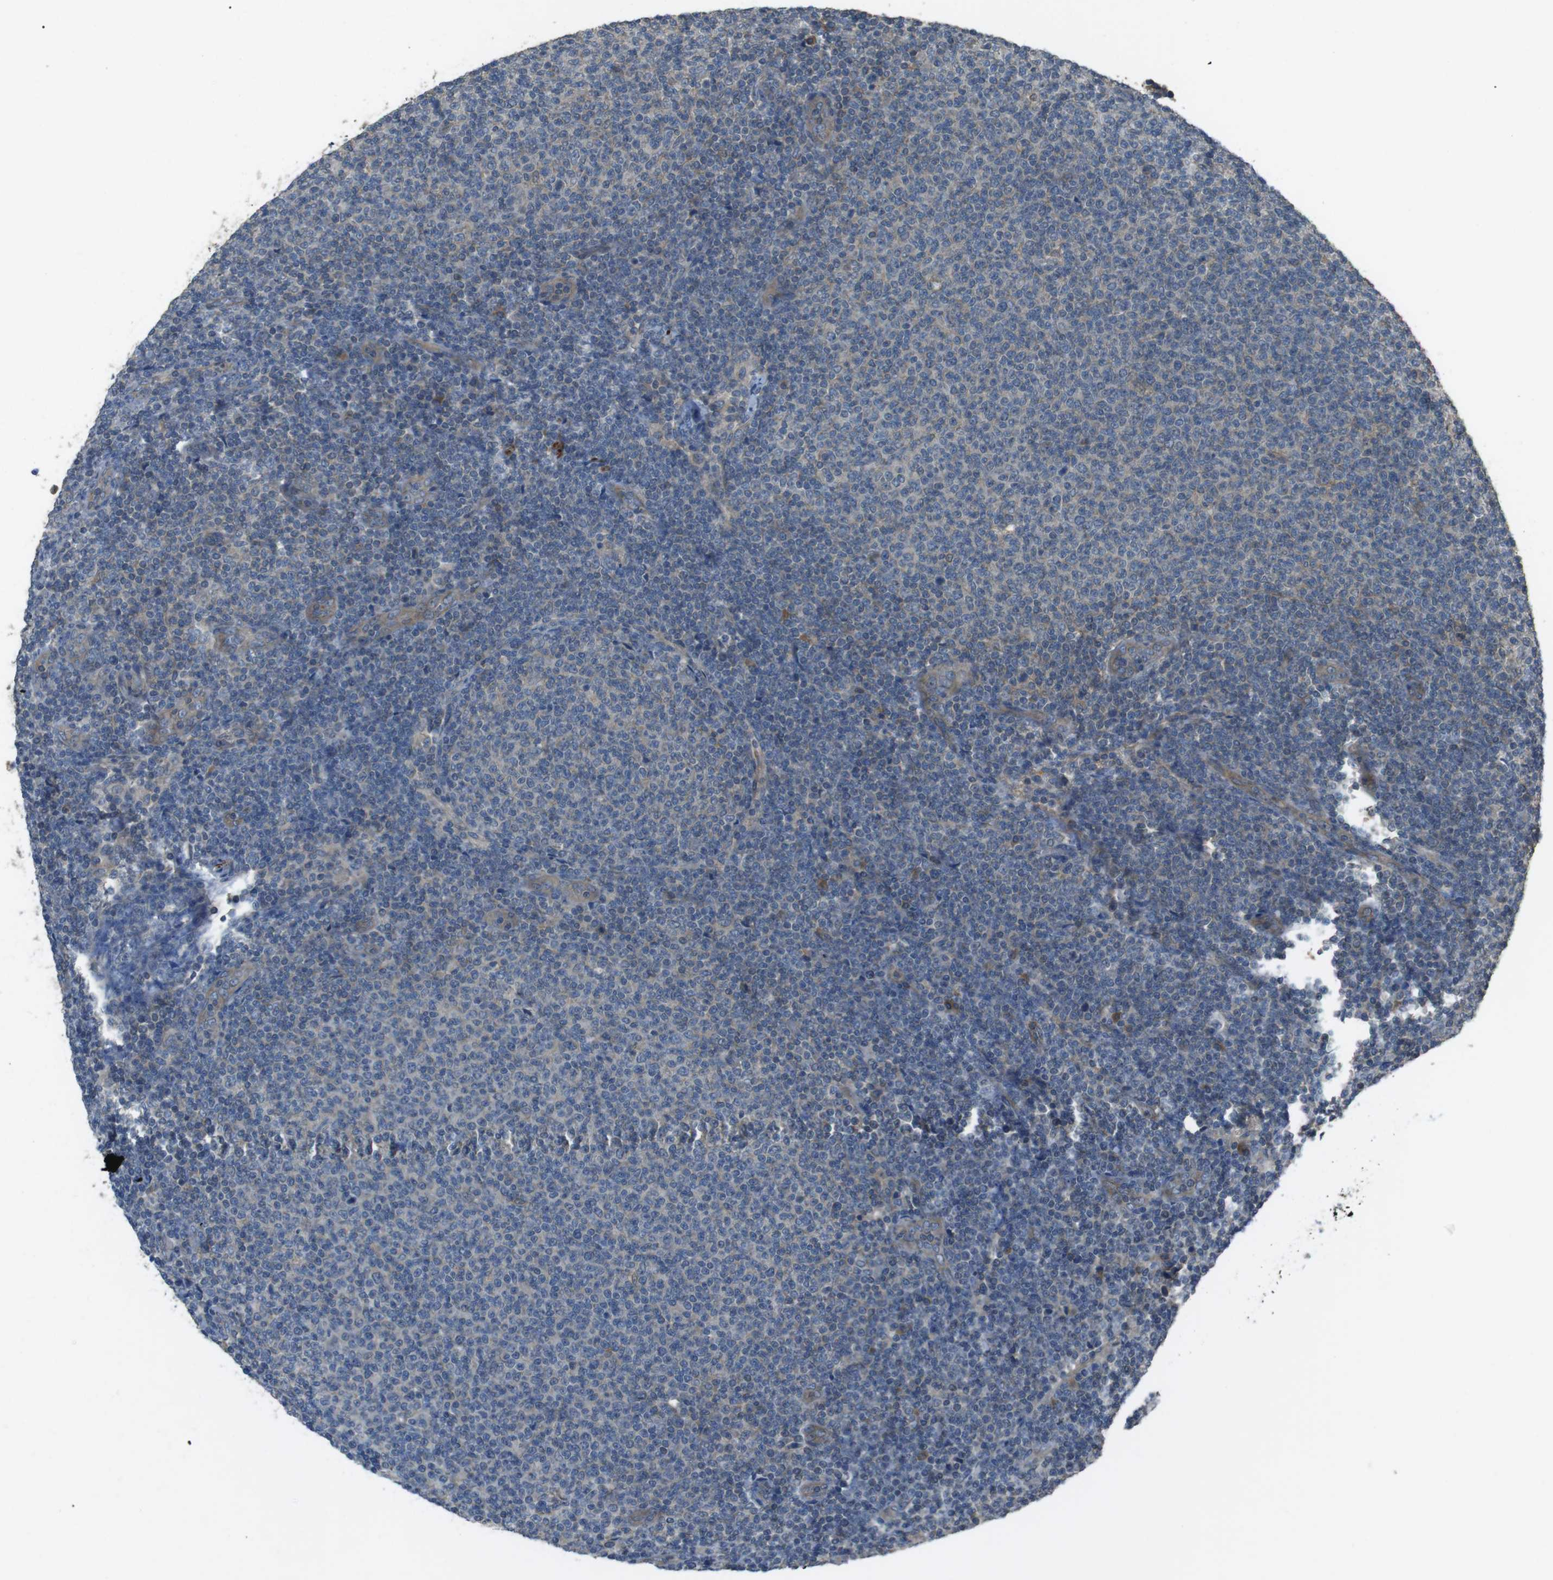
{"staining": {"intensity": "negative", "quantity": "none", "location": "none"}, "tissue": "lymphoma", "cell_type": "Tumor cells", "image_type": "cancer", "snomed": [{"axis": "morphology", "description": "Malignant lymphoma, non-Hodgkin's type, Low grade"}, {"axis": "topography", "description": "Lymph node"}], "caption": "High magnification brightfield microscopy of lymphoma stained with DAB (brown) and counterstained with hematoxylin (blue): tumor cells show no significant staining. (Brightfield microscopy of DAB IHC at high magnification).", "gene": "FUT2", "patient": {"sex": "male", "age": 66}}